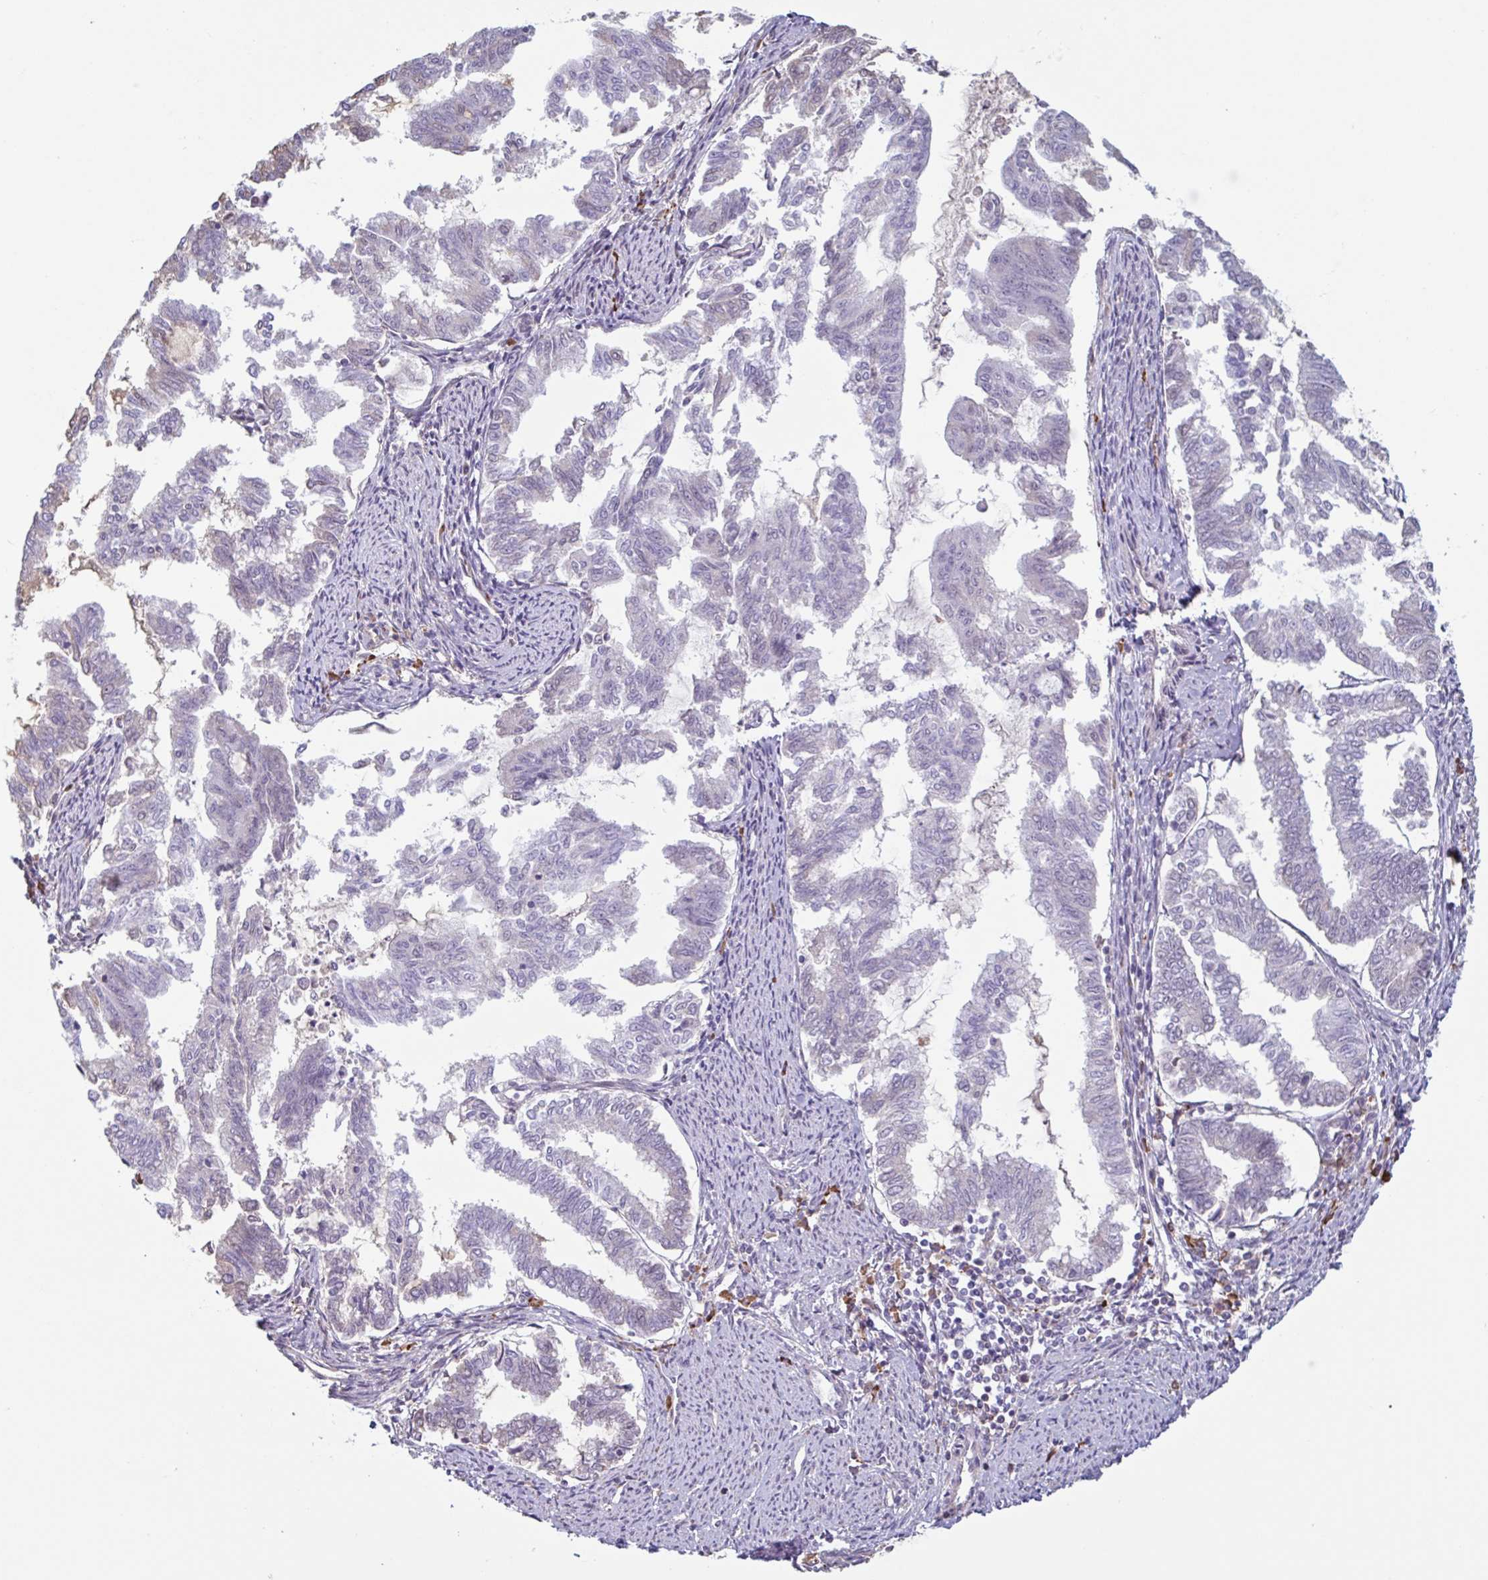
{"staining": {"intensity": "negative", "quantity": "none", "location": "none"}, "tissue": "endometrial cancer", "cell_type": "Tumor cells", "image_type": "cancer", "snomed": [{"axis": "morphology", "description": "Adenocarcinoma, NOS"}, {"axis": "topography", "description": "Endometrium"}], "caption": "This is an immunohistochemistry (IHC) photomicrograph of endometrial cancer. There is no staining in tumor cells.", "gene": "TAF1D", "patient": {"sex": "female", "age": 79}}